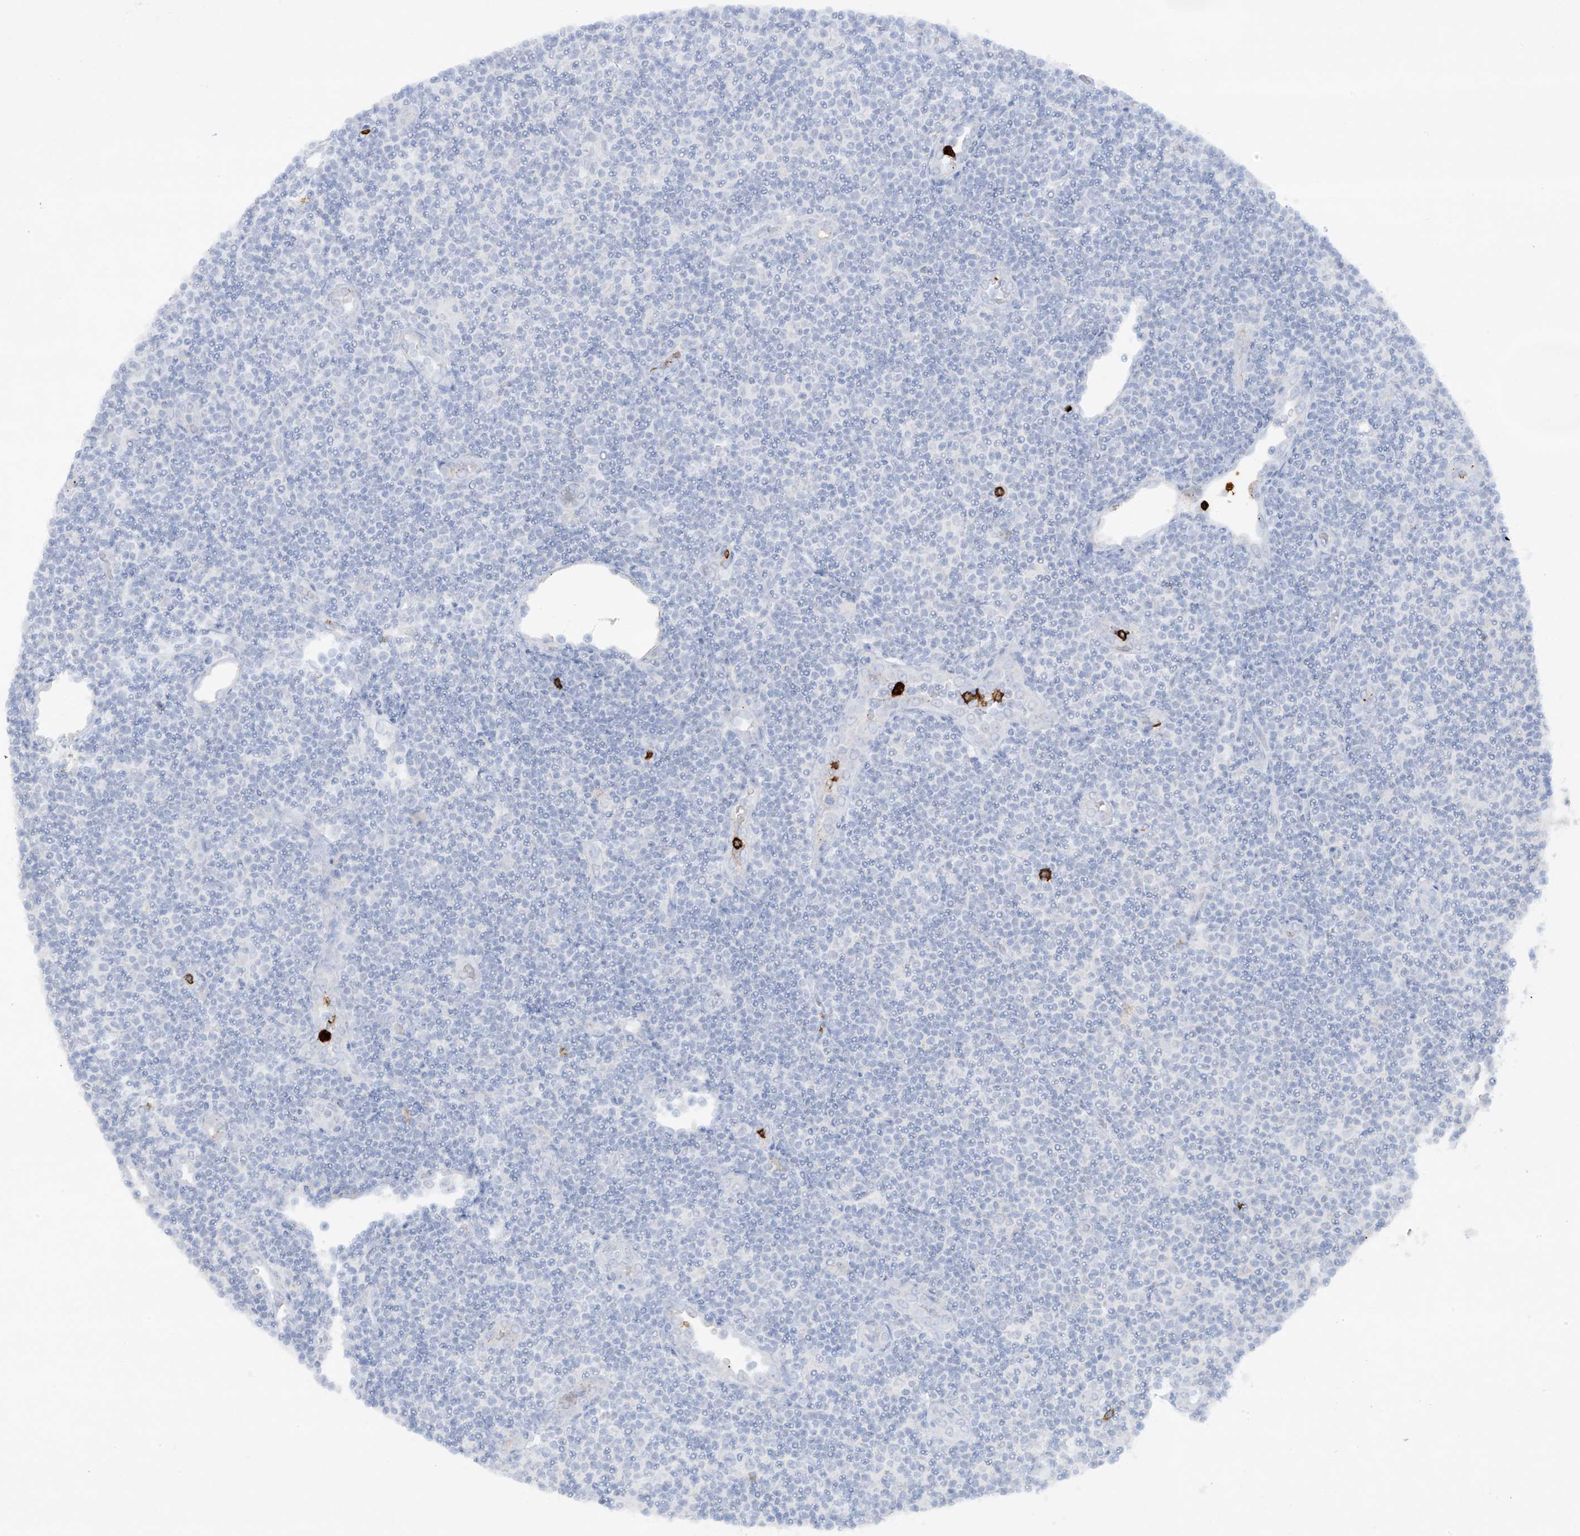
{"staining": {"intensity": "negative", "quantity": "none", "location": "none"}, "tissue": "lymphoma", "cell_type": "Tumor cells", "image_type": "cancer", "snomed": [{"axis": "morphology", "description": "Malignant lymphoma, non-Hodgkin's type, Low grade"}, {"axis": "topography", "description": "Lymph node"}], "caption": "The immunohistochemistry (IHC) photomicrograph has no significant expression in tumor cells of low-grade malignant lymphoma, non-Hodgkin's type tissue.", "gene": "FCGR3A", "patient": {"sex": "male", "age": 83}}